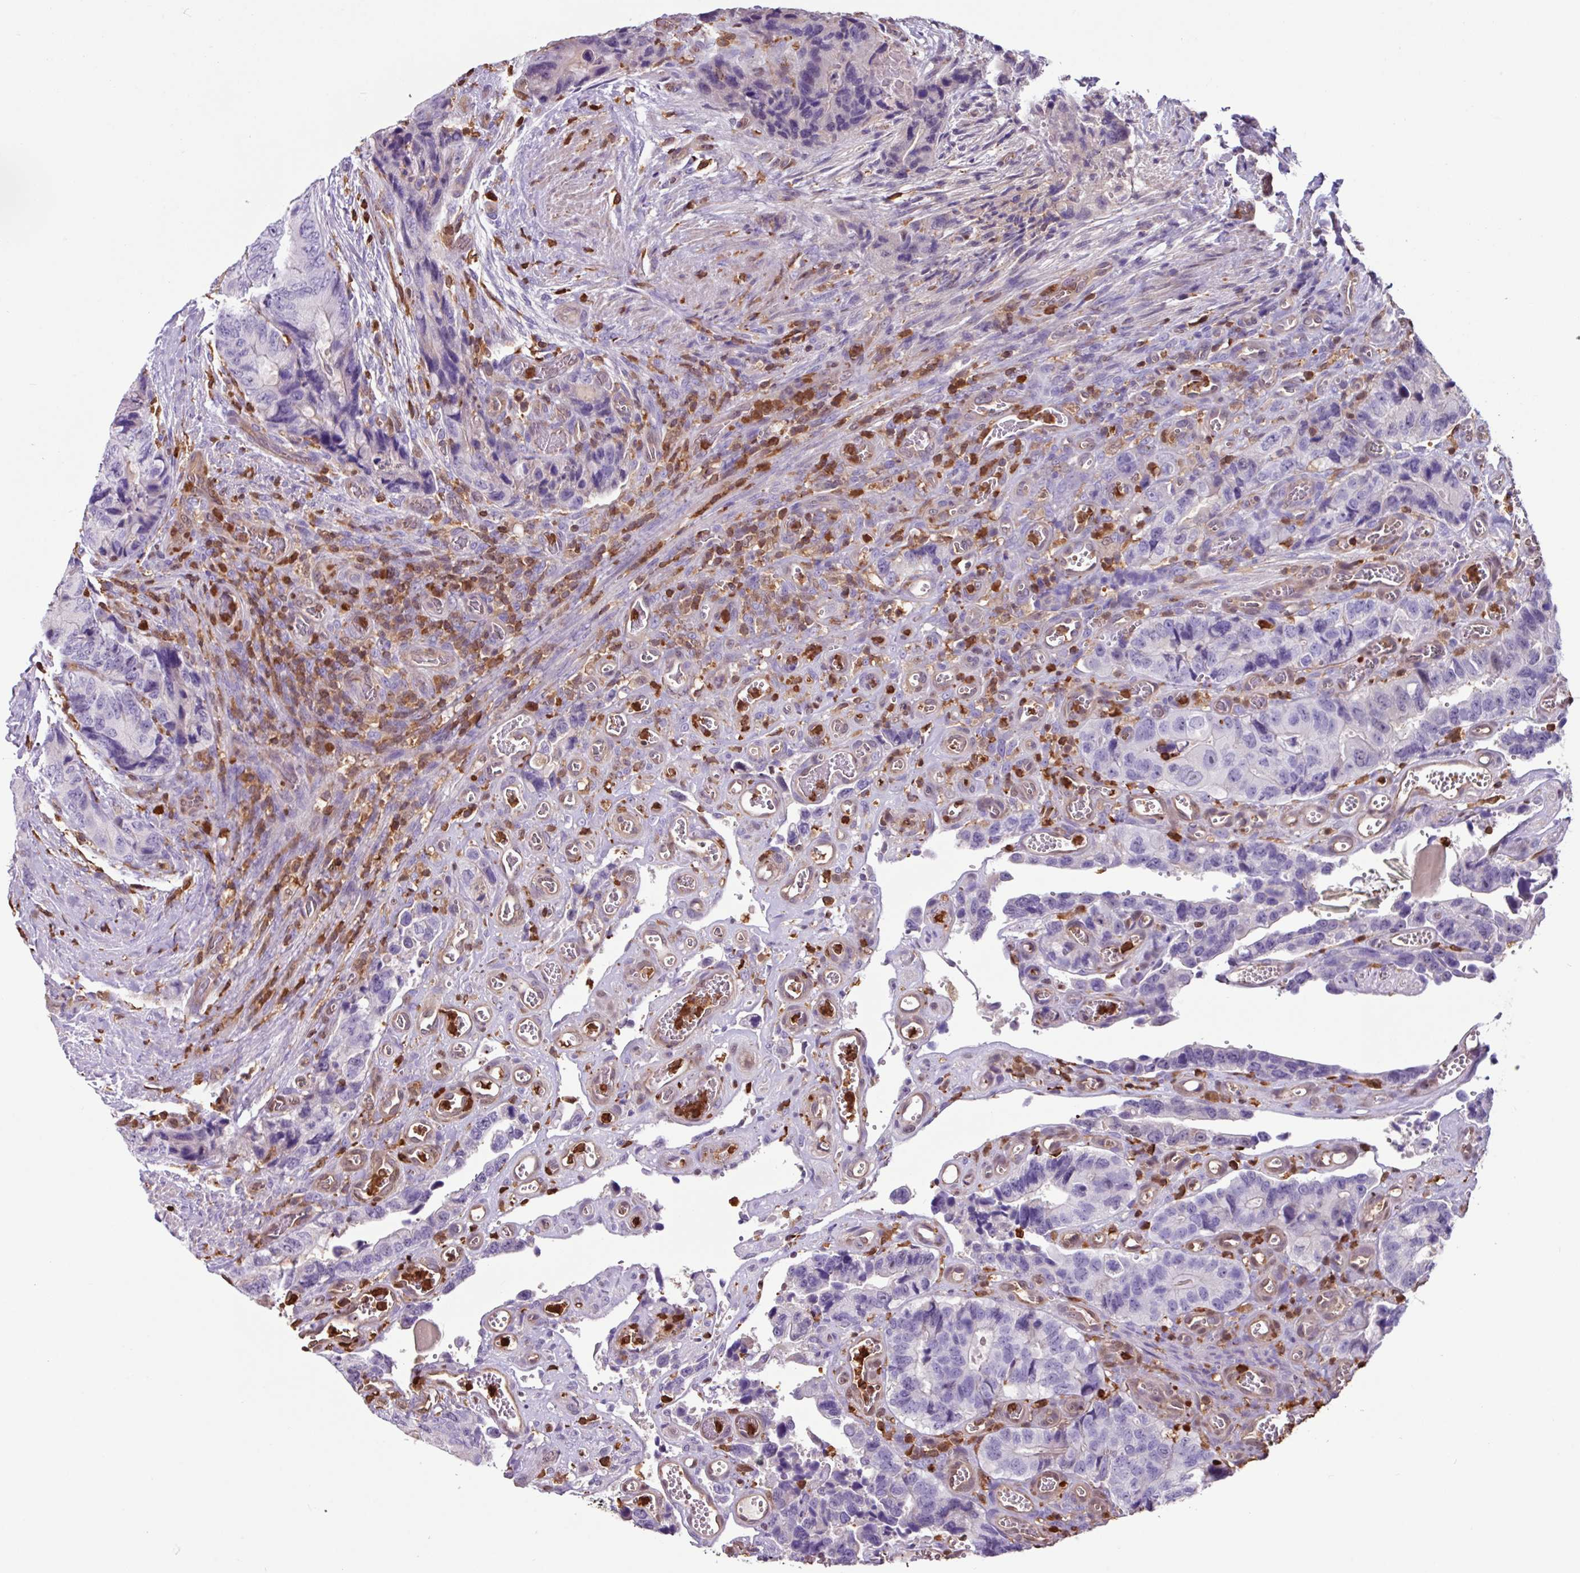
{"staining": {"intensity": "negative", "quantity": "none", "location": "none"}, "tissue": "colorectal cancer", "cell_type": "Tumor cells", "image_type": "cancer", "snomed": [{"axis": "morphology", "description": "Adenocarcinoma, NOS"}, {"axis": "topography", "description": "Colon"}], "caption": "The immunohistochemistry (IHC) photomicrograph has no significant positivity in tumor cells of colorectal cancer (adenocarcinoma) tissue.", "gene": "ARHGDIB", "patient": {"sex": "male", "age": 84}}